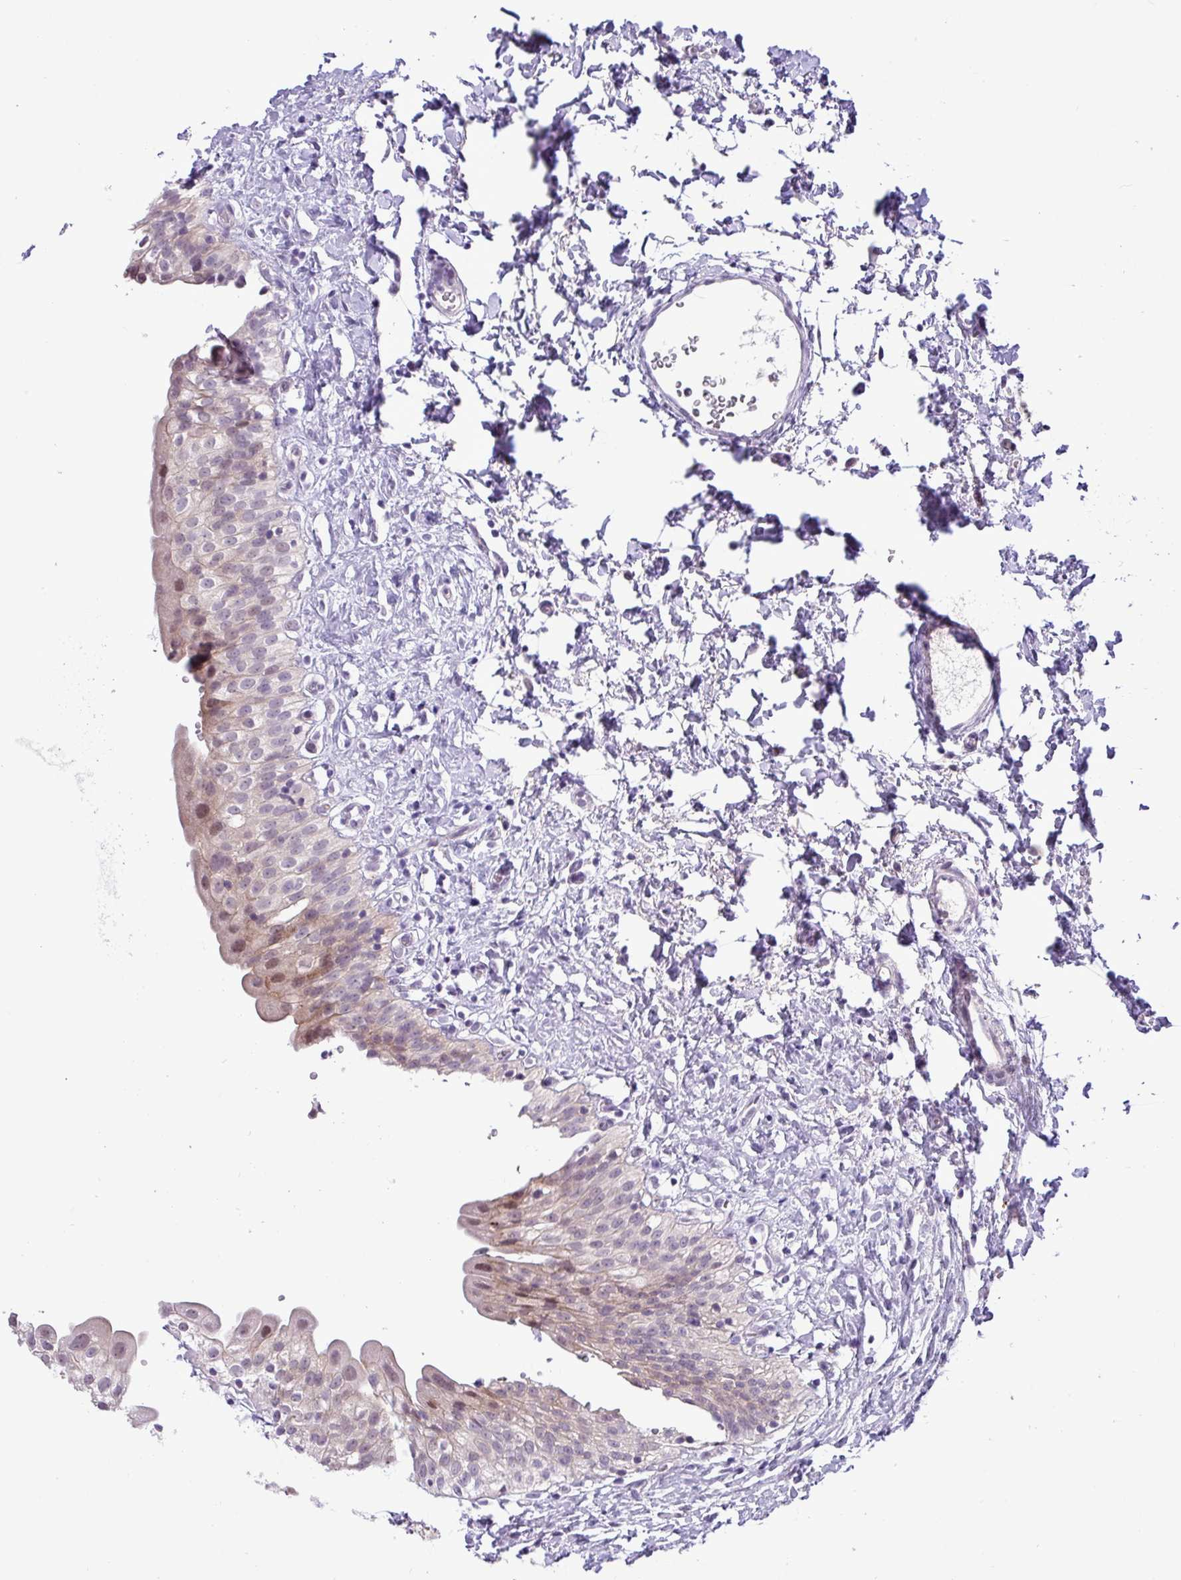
{"staining": {"intensity": "weak", "quantity": "25%-75%", "location": "cytoplasmic/membranous,nuclear"}, "tissue": "urinary bladder", "cell_type": "Urothelial cells", "image_type": "normal", "snomed": [{"axis": "morphology", "description": "Normal tissue, NOS"}, {"axis": "topography", "description": "Urinary bladder"}], "caption": "Immunohistochemistry (IHC) of normal urinary bladder reveals low levels of weak cytoplasmic/membranous,nuclear expression in approximately 25%-75% of urothelial cells. (DAB (3,3'-diaminobenzidine) IHC, brown staining for protein, blue staining for nuclei).", "gene": "RIPPLY1", "patient": {"sex": "male", "age": 51}}